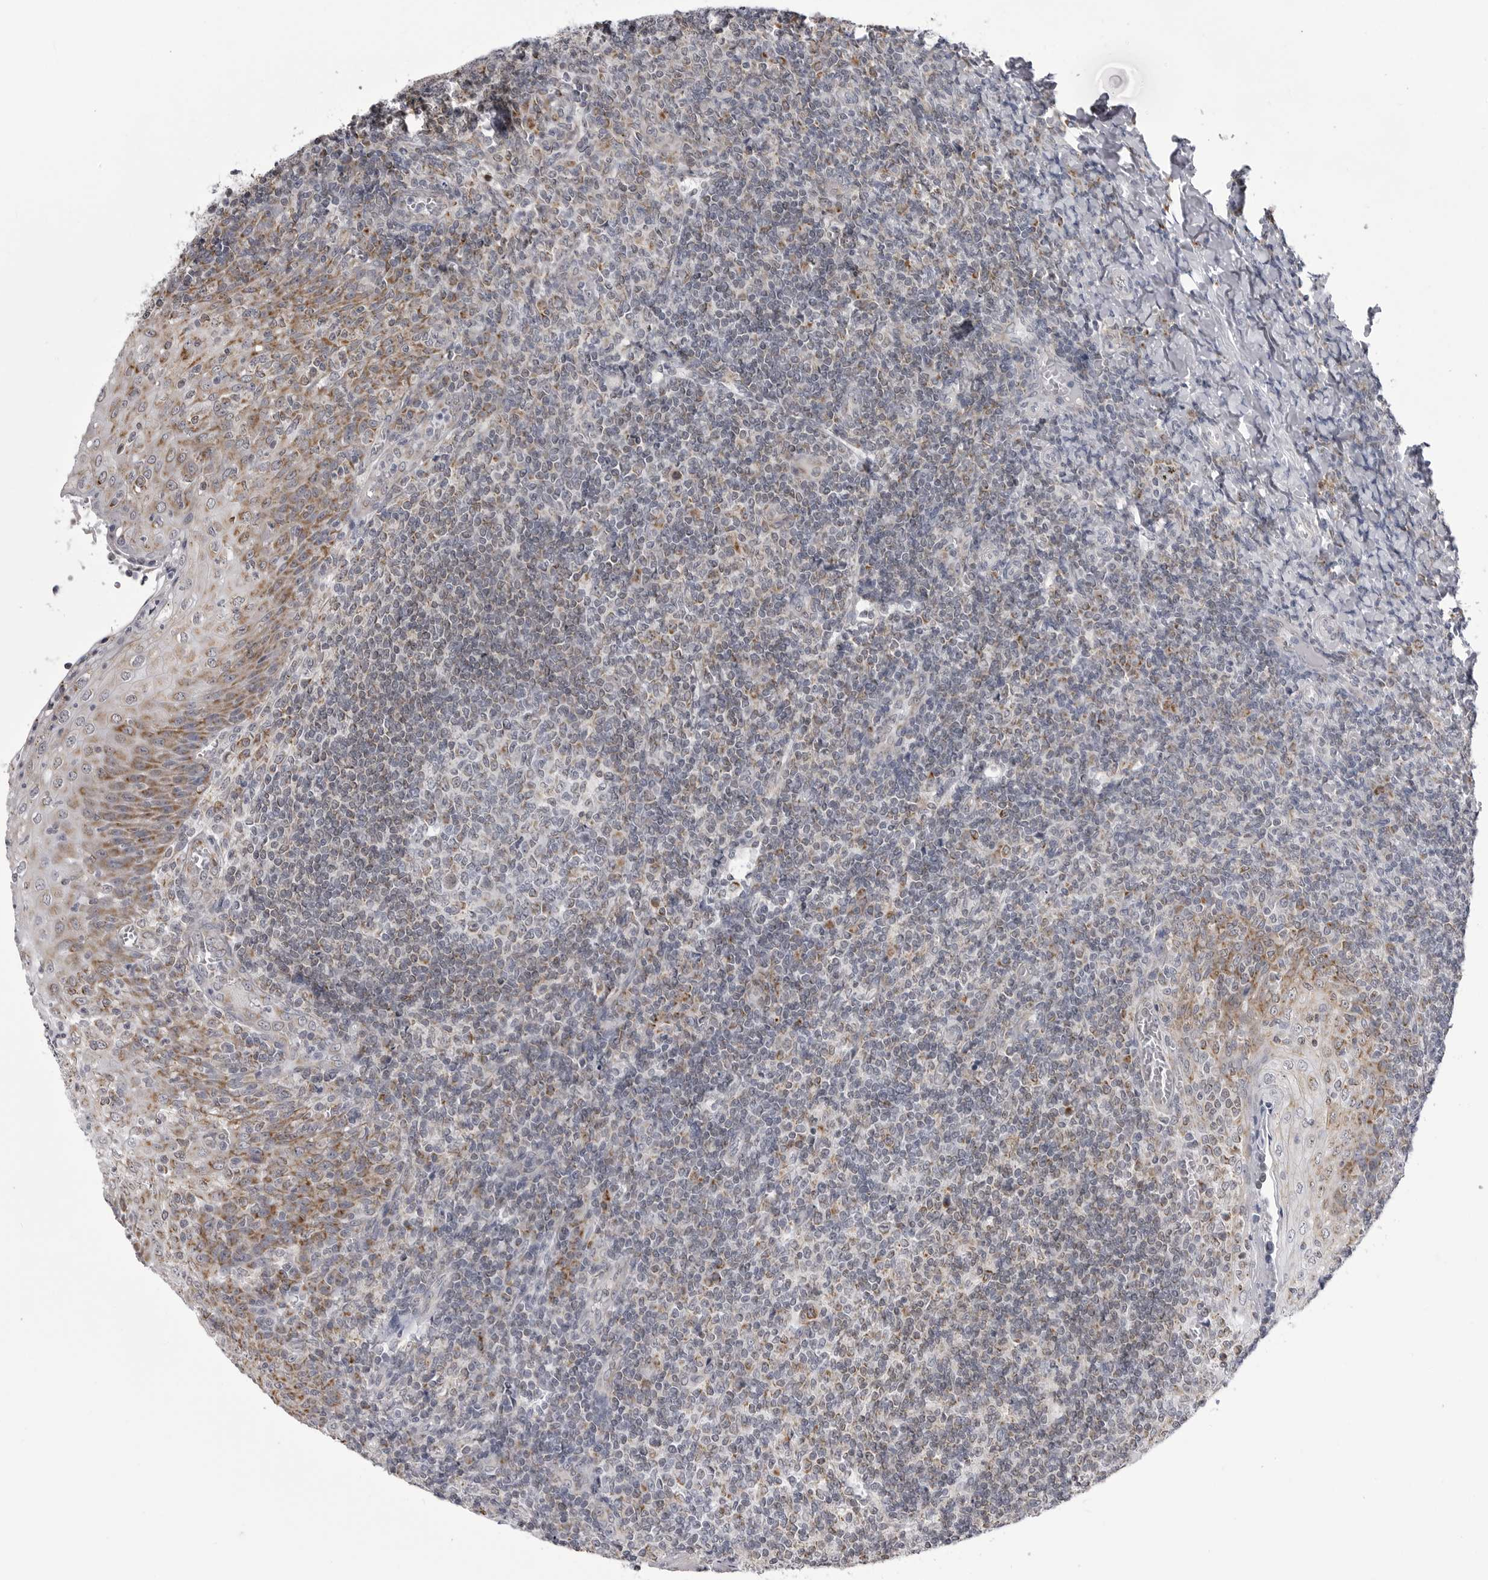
{"staining": {"intensity": "weak", "quantity": "25%-75%", "location": "cytoplasmic/membranous"}, "tissue": "tonsil", "cell_type": "Germinal center cells", "image_type": "normal", "snomed": [{"axis": "morphology", "description": "Normal tissue, NOS"}, {"axis": "topography", "description": "Tonsil"}], "caption": "Brown immunohistochemical staining in benign tonsil demonstrates weak cytoplasmic/membranous positivity in about 25%-75% of germinal center cells. (DAB (3,3'-diaminobenzidine) IHC, brown staining for protein, blue staining for nuclei).", "gene": "FH", "patient": {"sex": "female", "age": 19}}